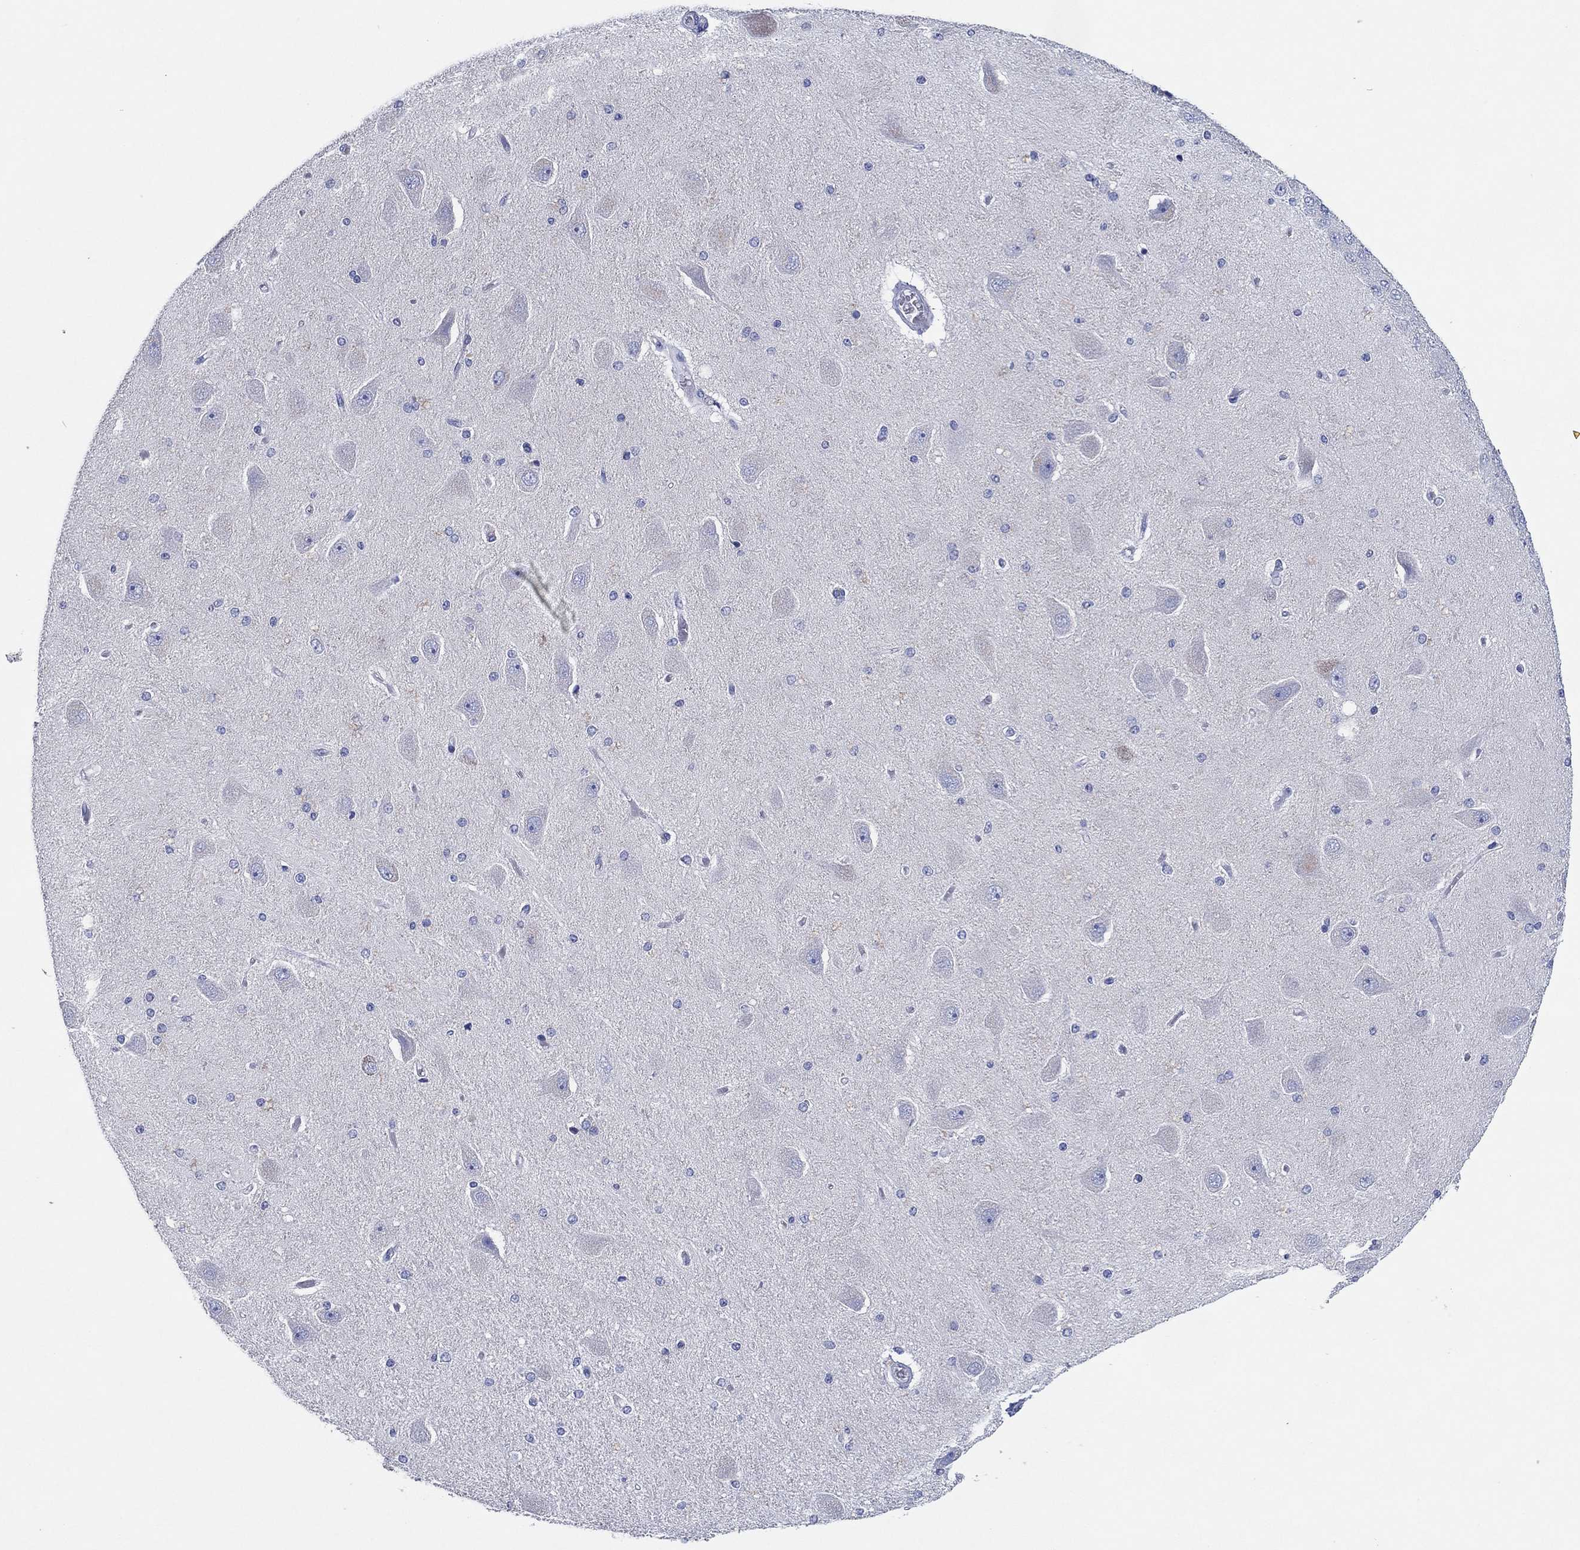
{"staining": {"intensity": "negative", "quantity": "none", "location": "none"}, "tissue": "hippocampus", "cell_type": "Glial cells", "image_type": "normal", "snomed": [{"axis": "morphology", "description": "Normal tissue, NOS"}, {"axis": "topography", "description": "Hippocampus"}], "caption": "High power microscopy histopathology image of an IHC micrograph of benign hippocampus, revealing no significant expression in glial cells. The staining is performed using DAB brown chromogen with nuclei counter-stained in using hematoxylin.", "gene": "HCRT", "patient": {"sex": "female", "age": 54}}